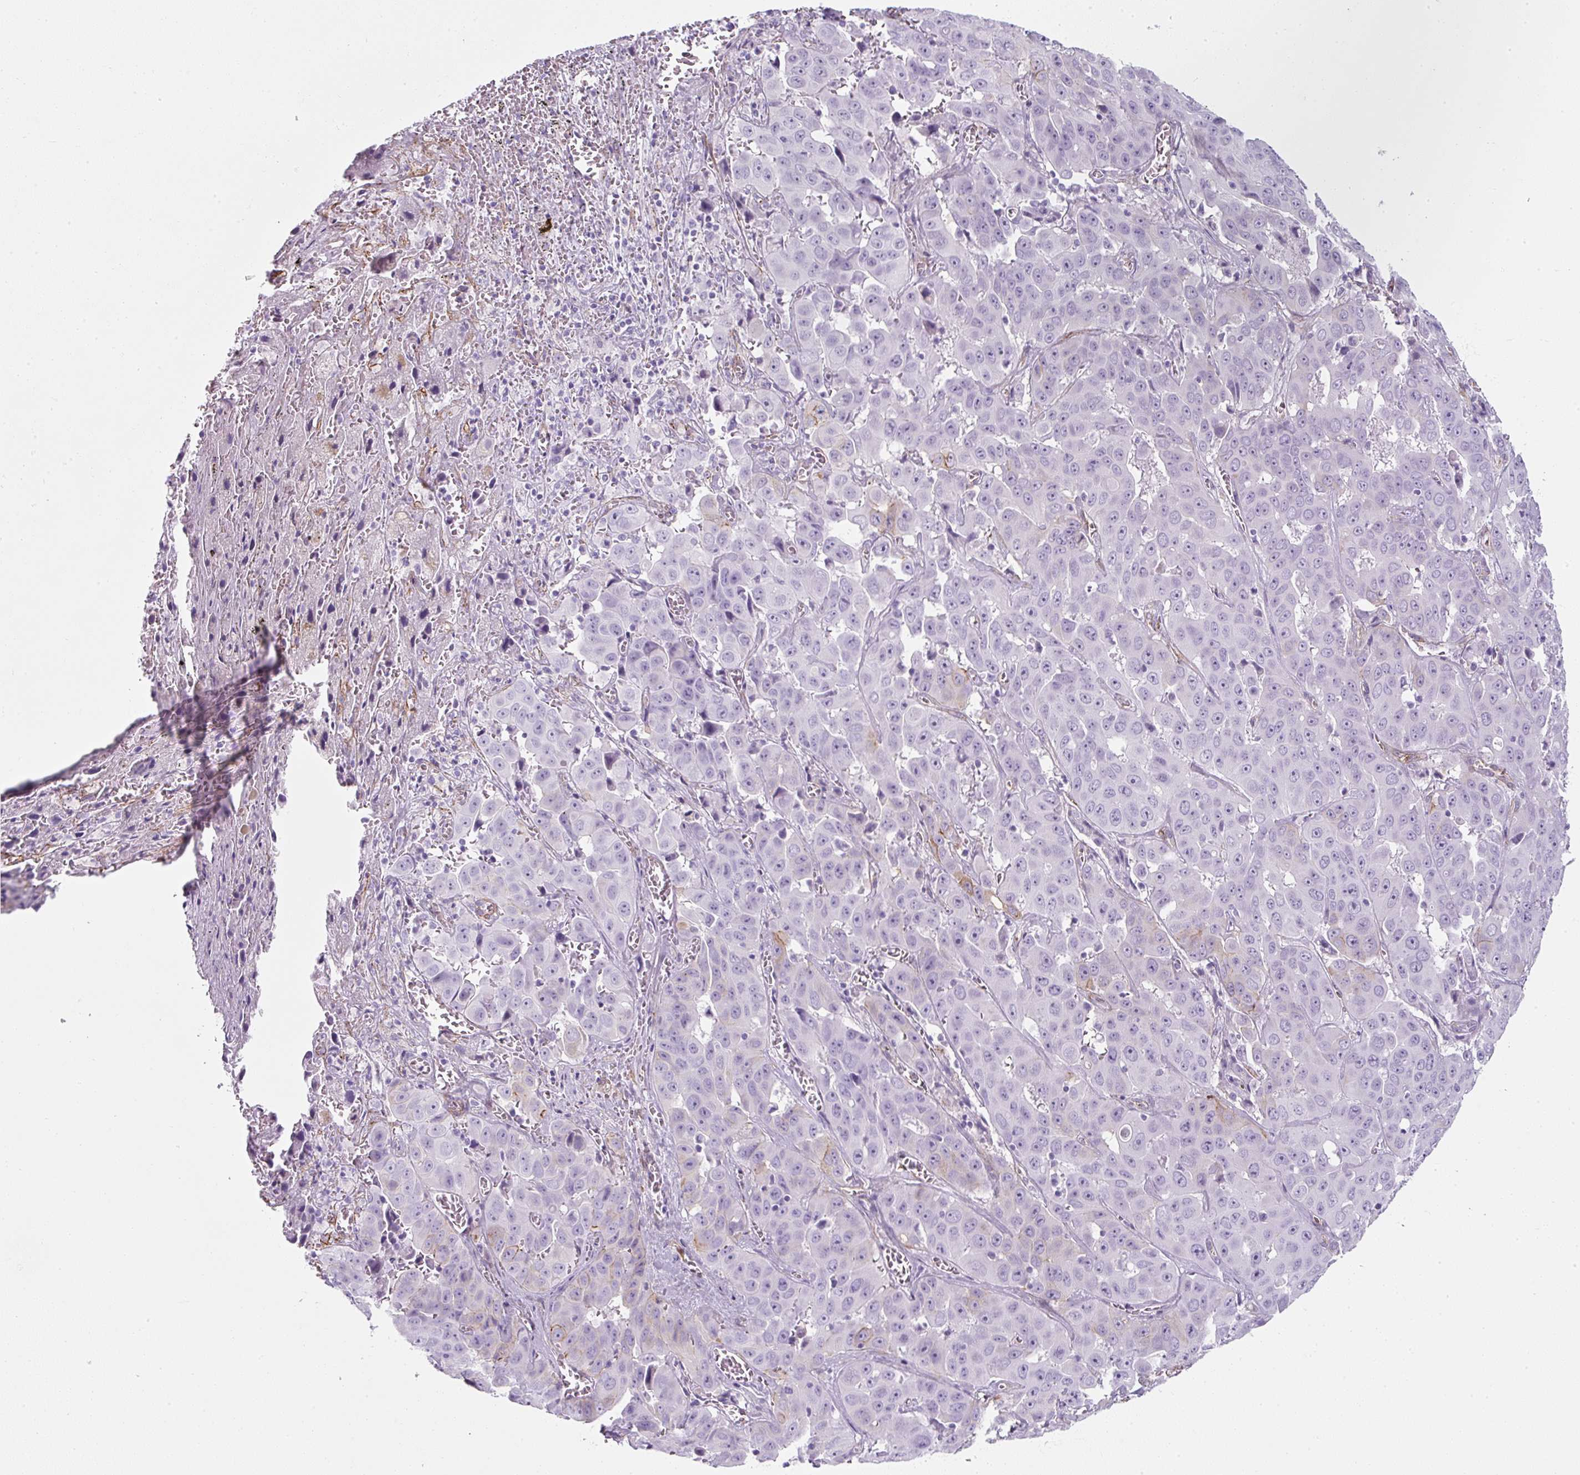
{"staining": {"intensity": "negative", "quantity": "none", "location": "none"}, "tissue": "liver cancer", "cell_type": "Tumor cells", "image_type": "cancer", "snomed": [{"axis": "morphology", "description": "Cholangiocarcinoma"}, {"axis": "topography", "description": "Liver"}], "caption": "Histopathology image shows no protein expression in tumor cells of cholangiocarcinoma (liver) tissue.", "gene": "CAVIN3", "patient": {"sex": "female", "age": 52}}